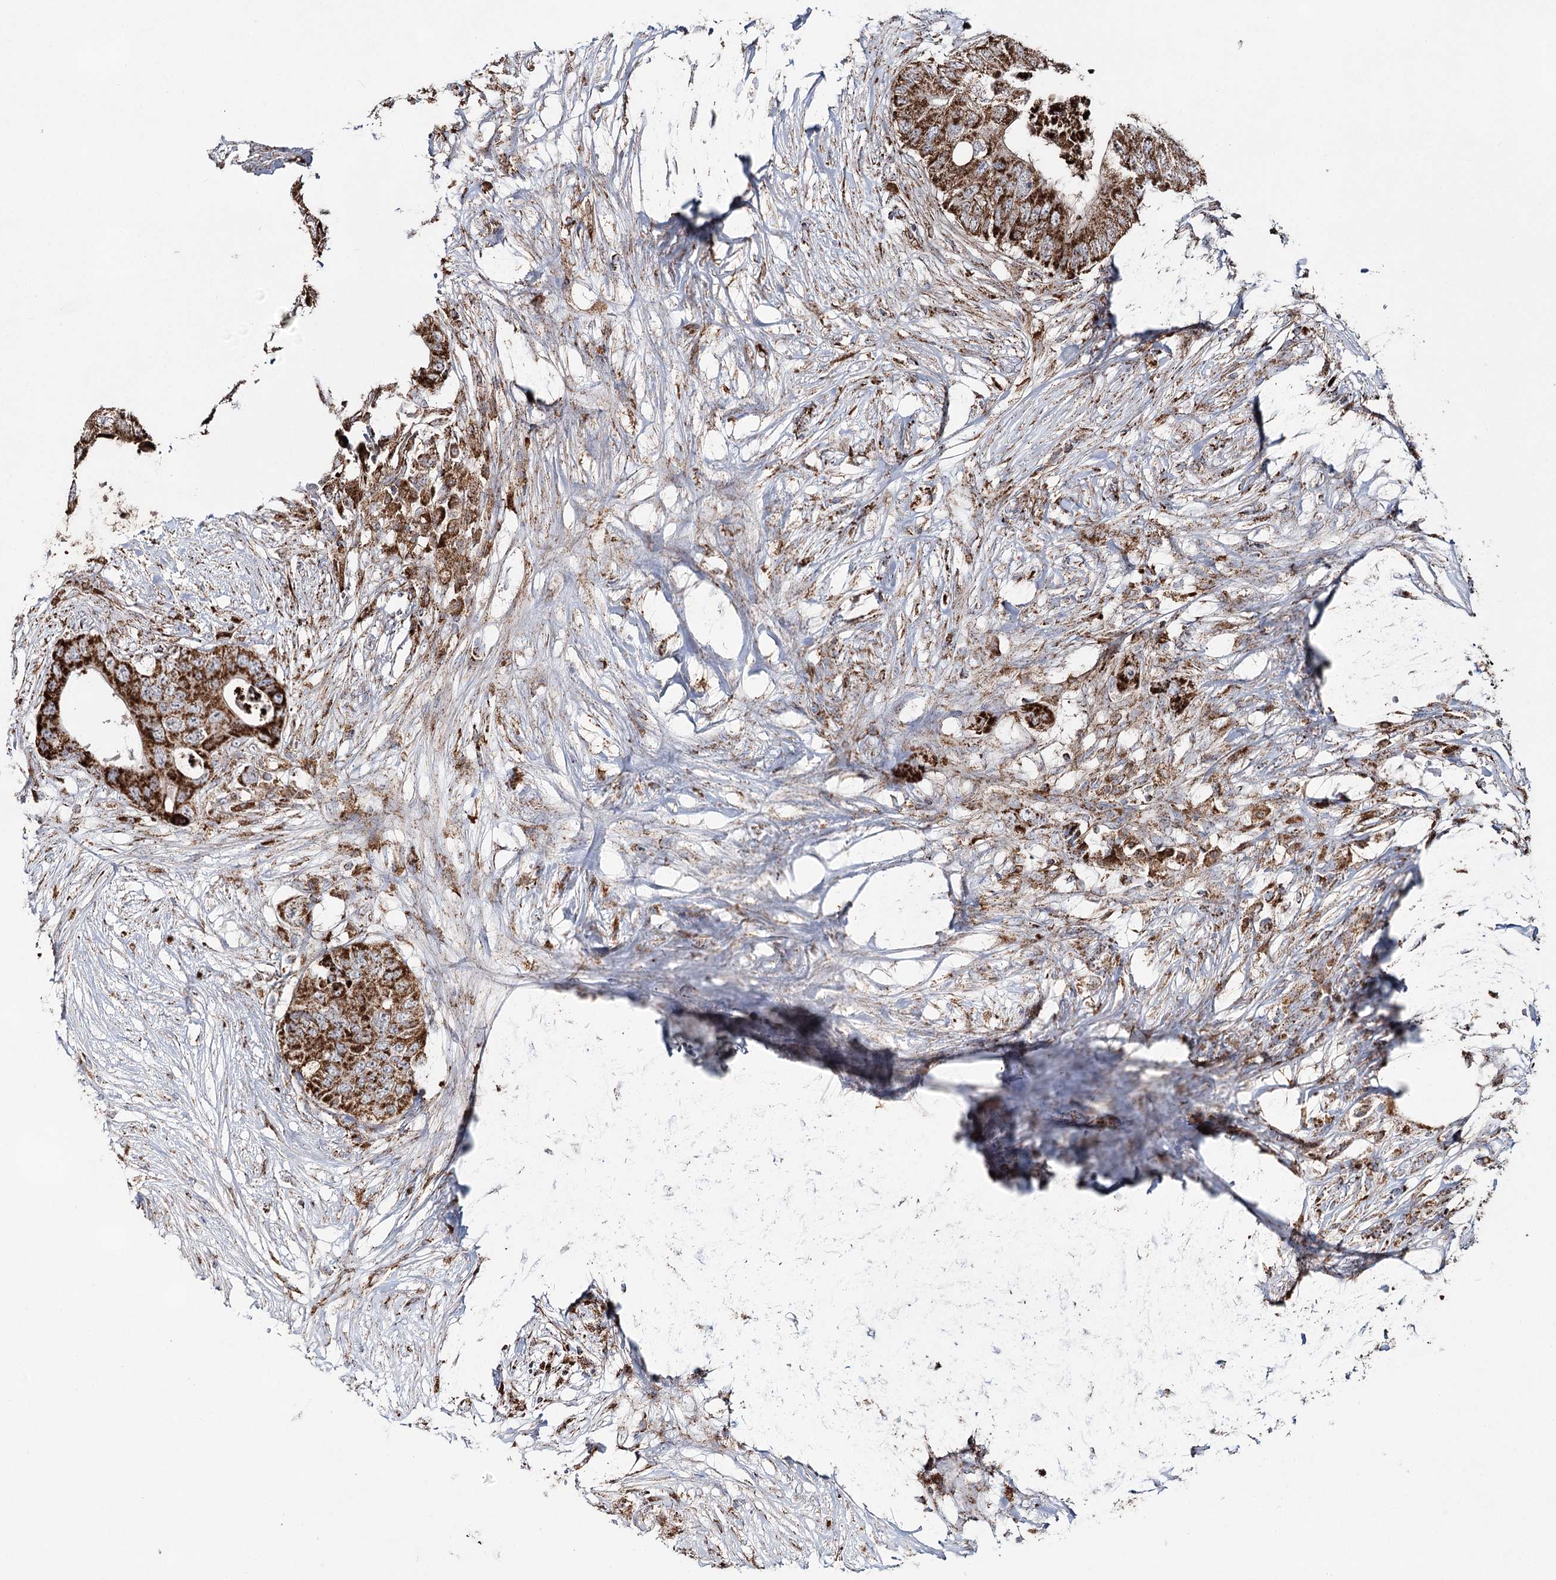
{"staining": {"intensity": "strong", "quantity": ">75%", "location": "cytoplasmic/membranous"}, "tissue": "colorectal cancer", "cell_type": "Tumor cells", "image_type": "cancer", "snomed": [{"axis": "morphology", "description": "Adenocarcinoma, NOS"}, {"axis": "topography", "description": "Colon"}], "caption": "Immunohistochemical staining of human colorectal cancer (adenocarcinoma) shows high levels of strong cytoplasmic/membranous protein positivity in approximately >75% of tumor cells.", "gene": "CWF19L1", "patient": {"sex": "male", "age": 71}}